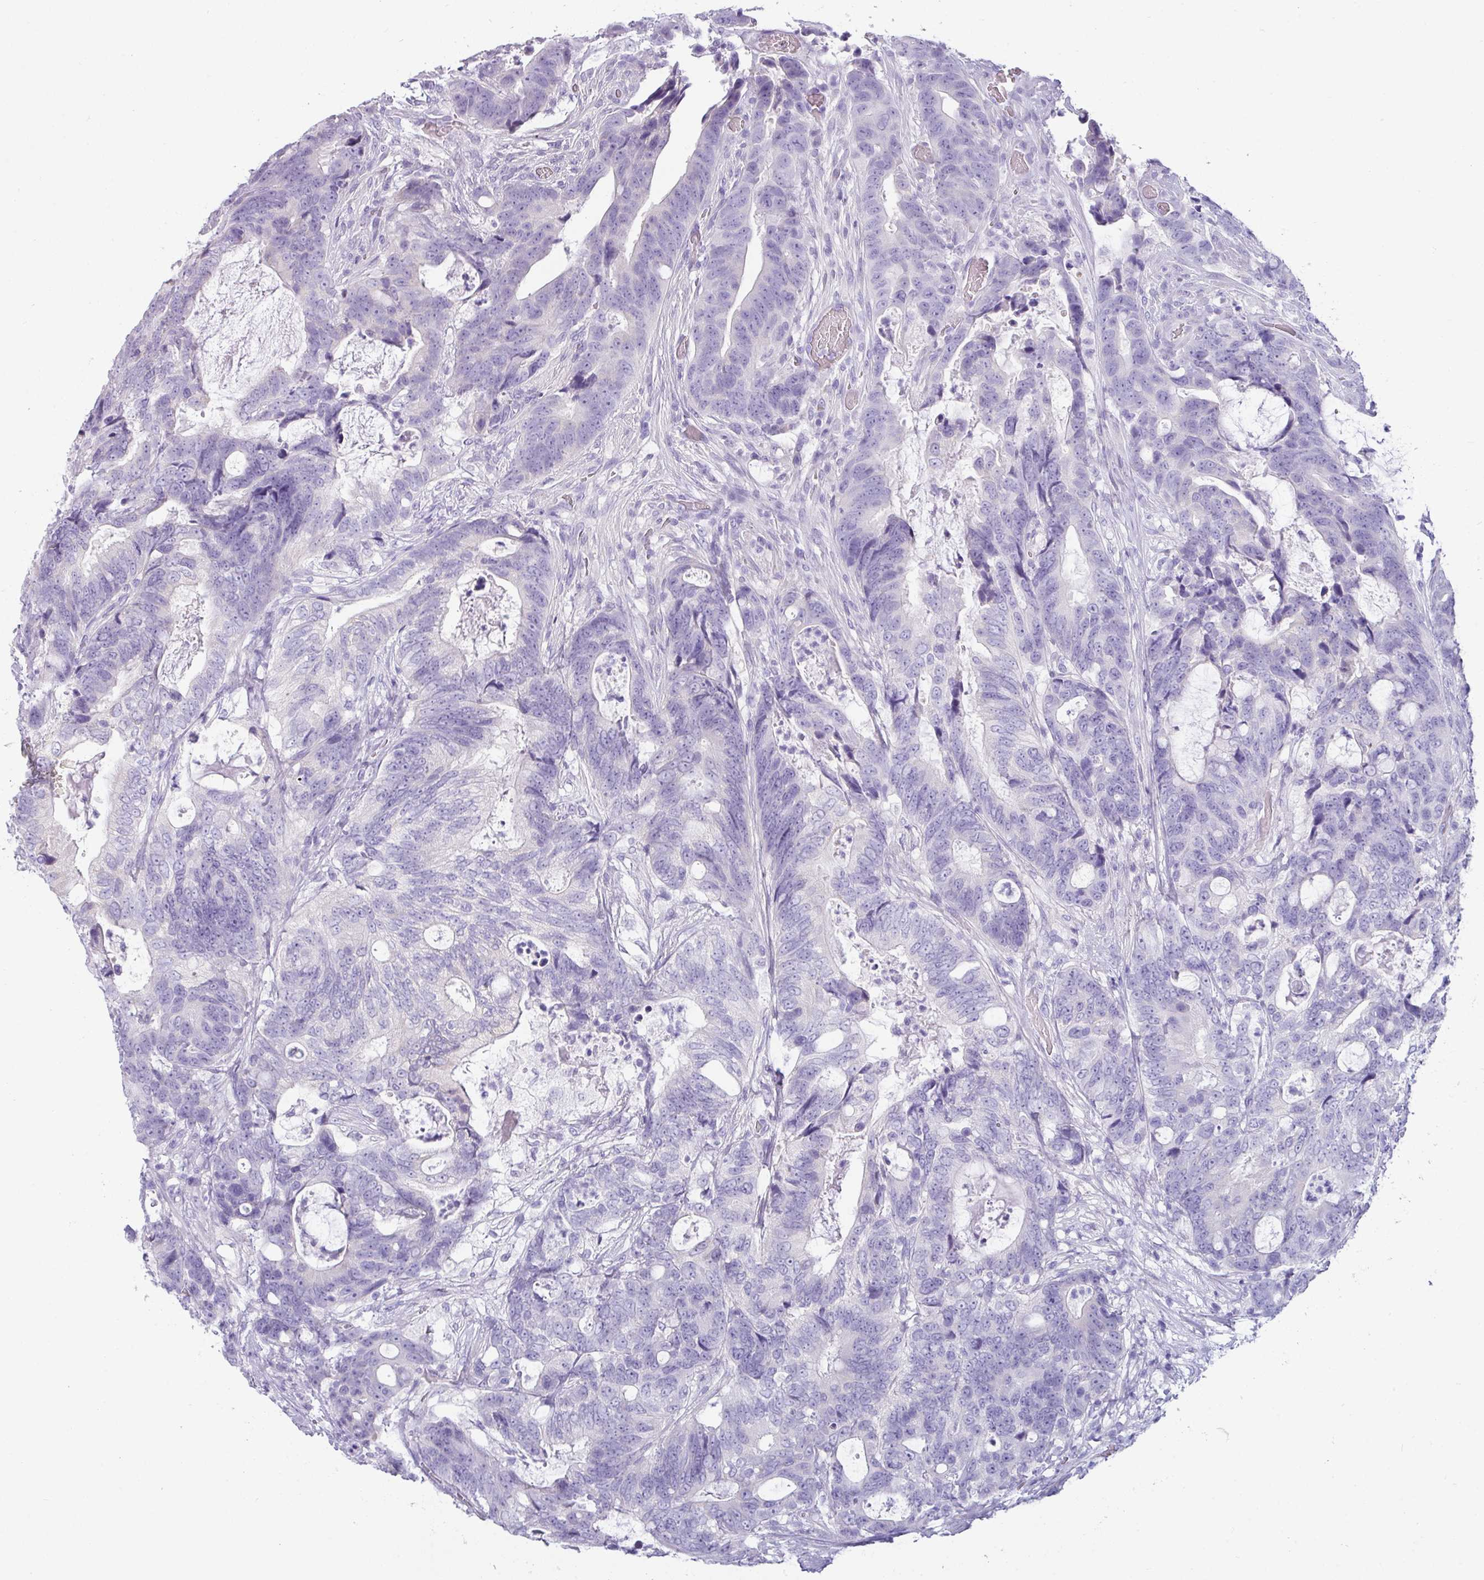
{"staining": {"intensity": "negative", "quantity": "none", "location": "none"}, "tissue": "colorectal cancer", "cell_type": "Tumor cells", "image_type": "cancer", "snomed": [{"axis": "morphology", "description": "Adenocarcinoma, NOS"}, {"axis": "topography", "description": "Colon"}], "caption": "Immunohistochemical staining of colorectal adenocarcinoma displays no significant expression in tumor cells.", "gene": "VCY1B", "patient": {"sex": "female", "age": 82}}